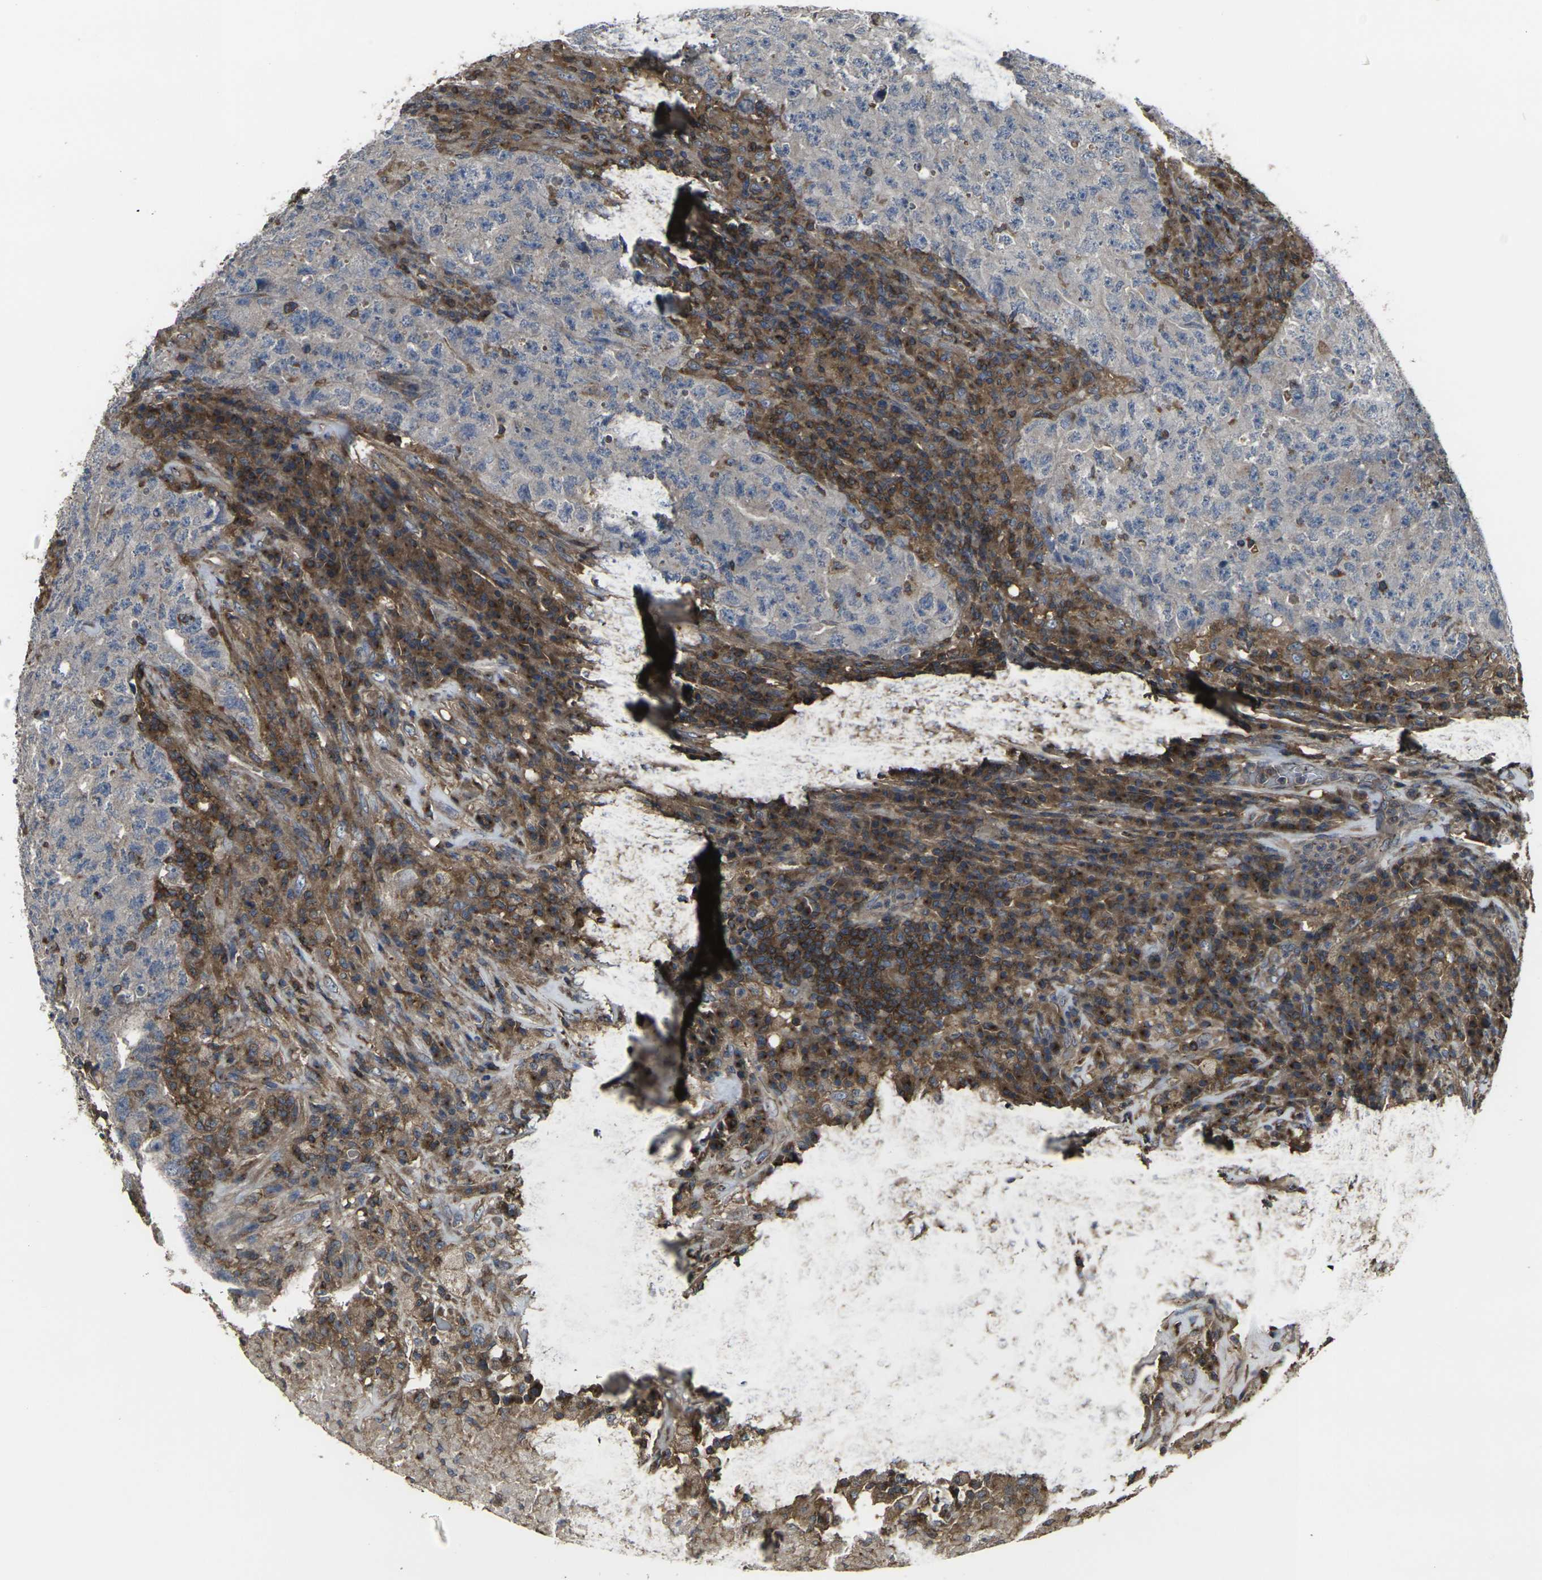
{"staining": {"intensity": "negative", "quantity": "none", "location": "none"}, "tissue": "testis cancer", "cell_type": "Tumor cells", "image_type": "cancer", "snomed": [{"axis": "morphology", "description": "Necrosis, NOS"}, {"axis": "morphology", "description": "Carcinoma, Embryonal, NOS"}, {"axis": "topography", "description": "Testis"}], "caption": "The histopathology image demonstrates no significant positivity in tumor cells of testis embryonal carcinoma.", "gene": "PRKACB", "patient": {"sex": "male", "age": 19}}